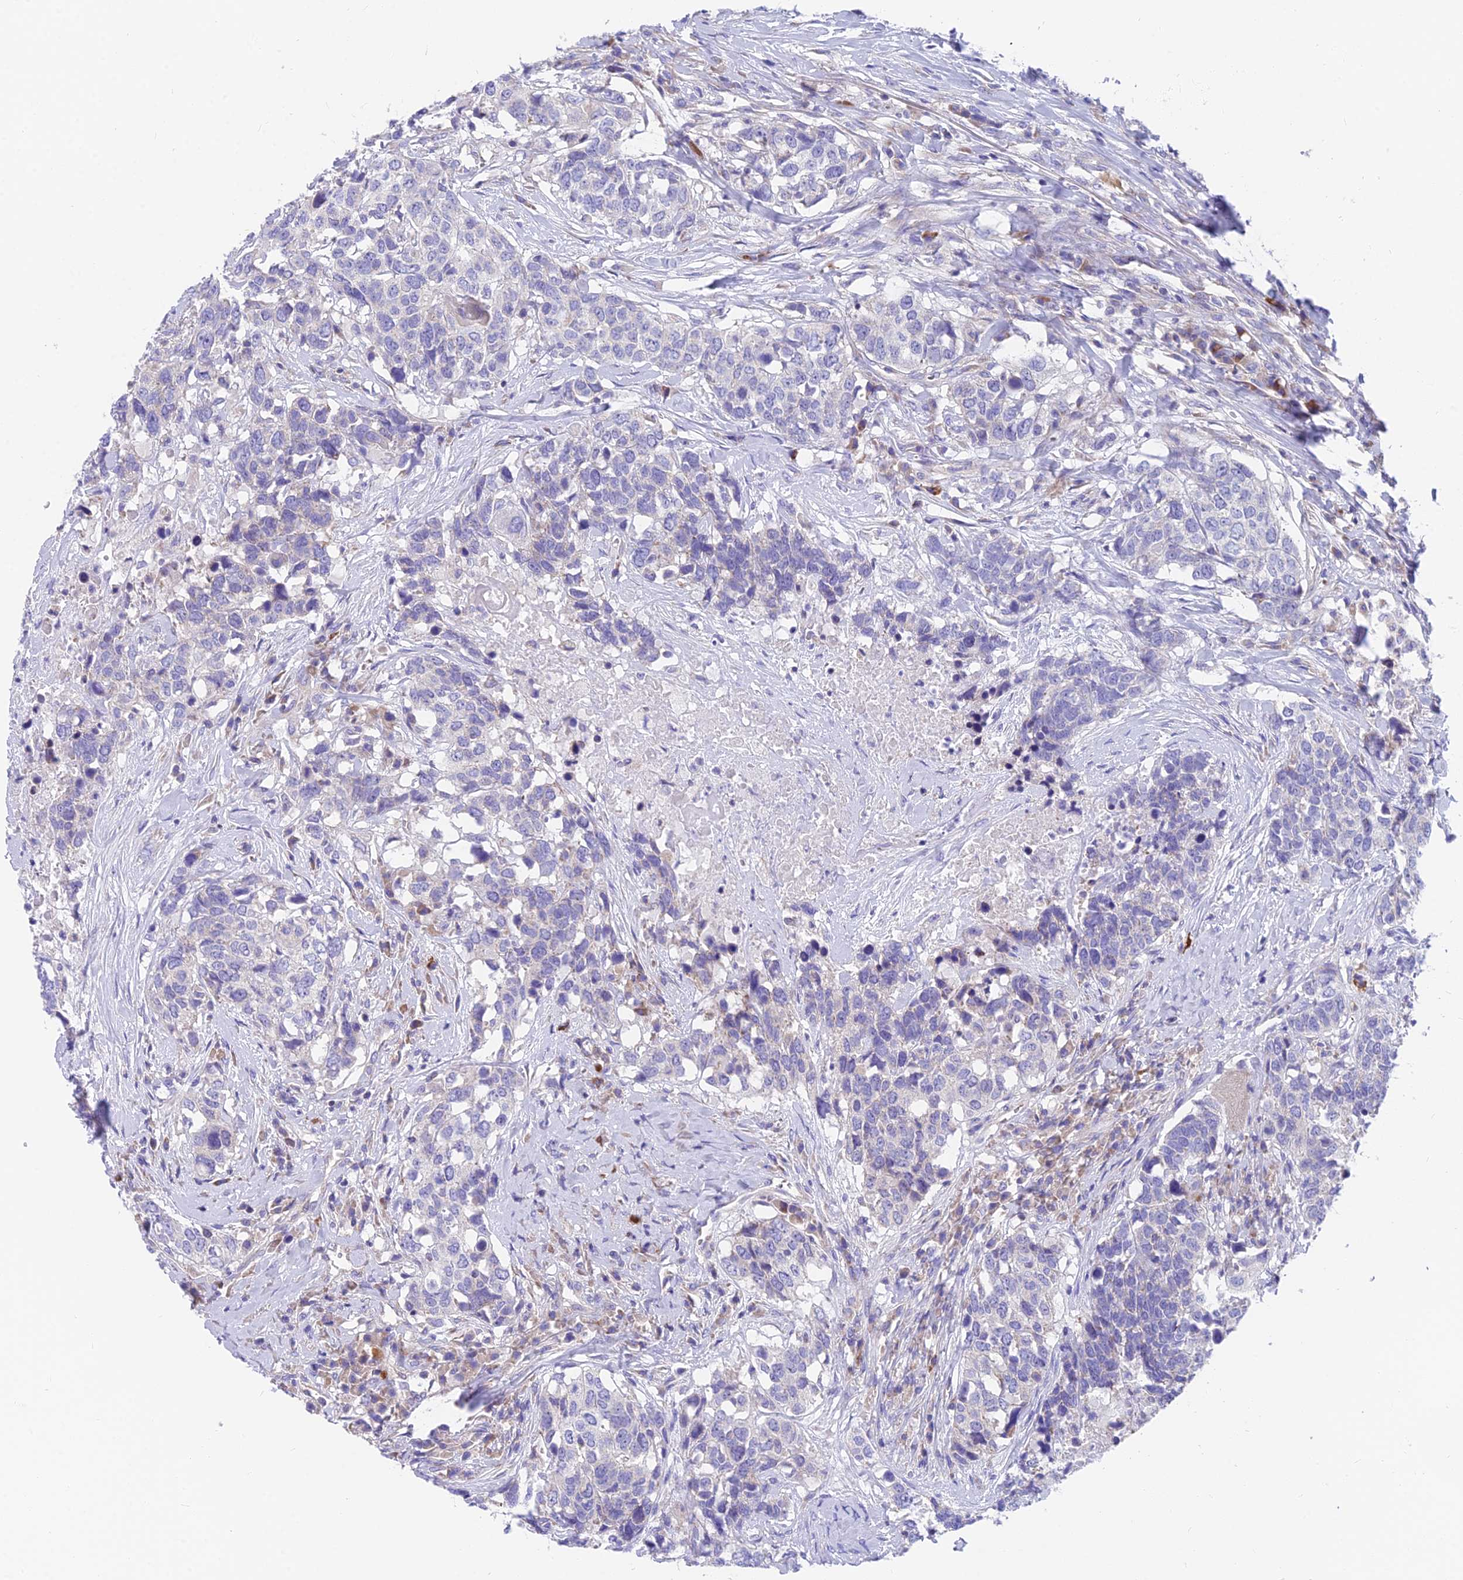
{"staining": {"intensity": "negative", "quantity": "none", "location": "none"}, "tissue": "head and neck cancer", "cell_type": "Tumor cells", "image_type": "cancer", "snomed": [{"axis": "morphology", "description": "Squamous cell carcinoma, NOS"}, {"axis": "topography", "description": "Head-Neck"}], "caption": "Immunohistochemistry (IHC) of head and neck squamous cell carcinoma shows no positivity in tumor cells.", "gene": "MVB12A", "patient": {"sex": "male", "age": 66}}